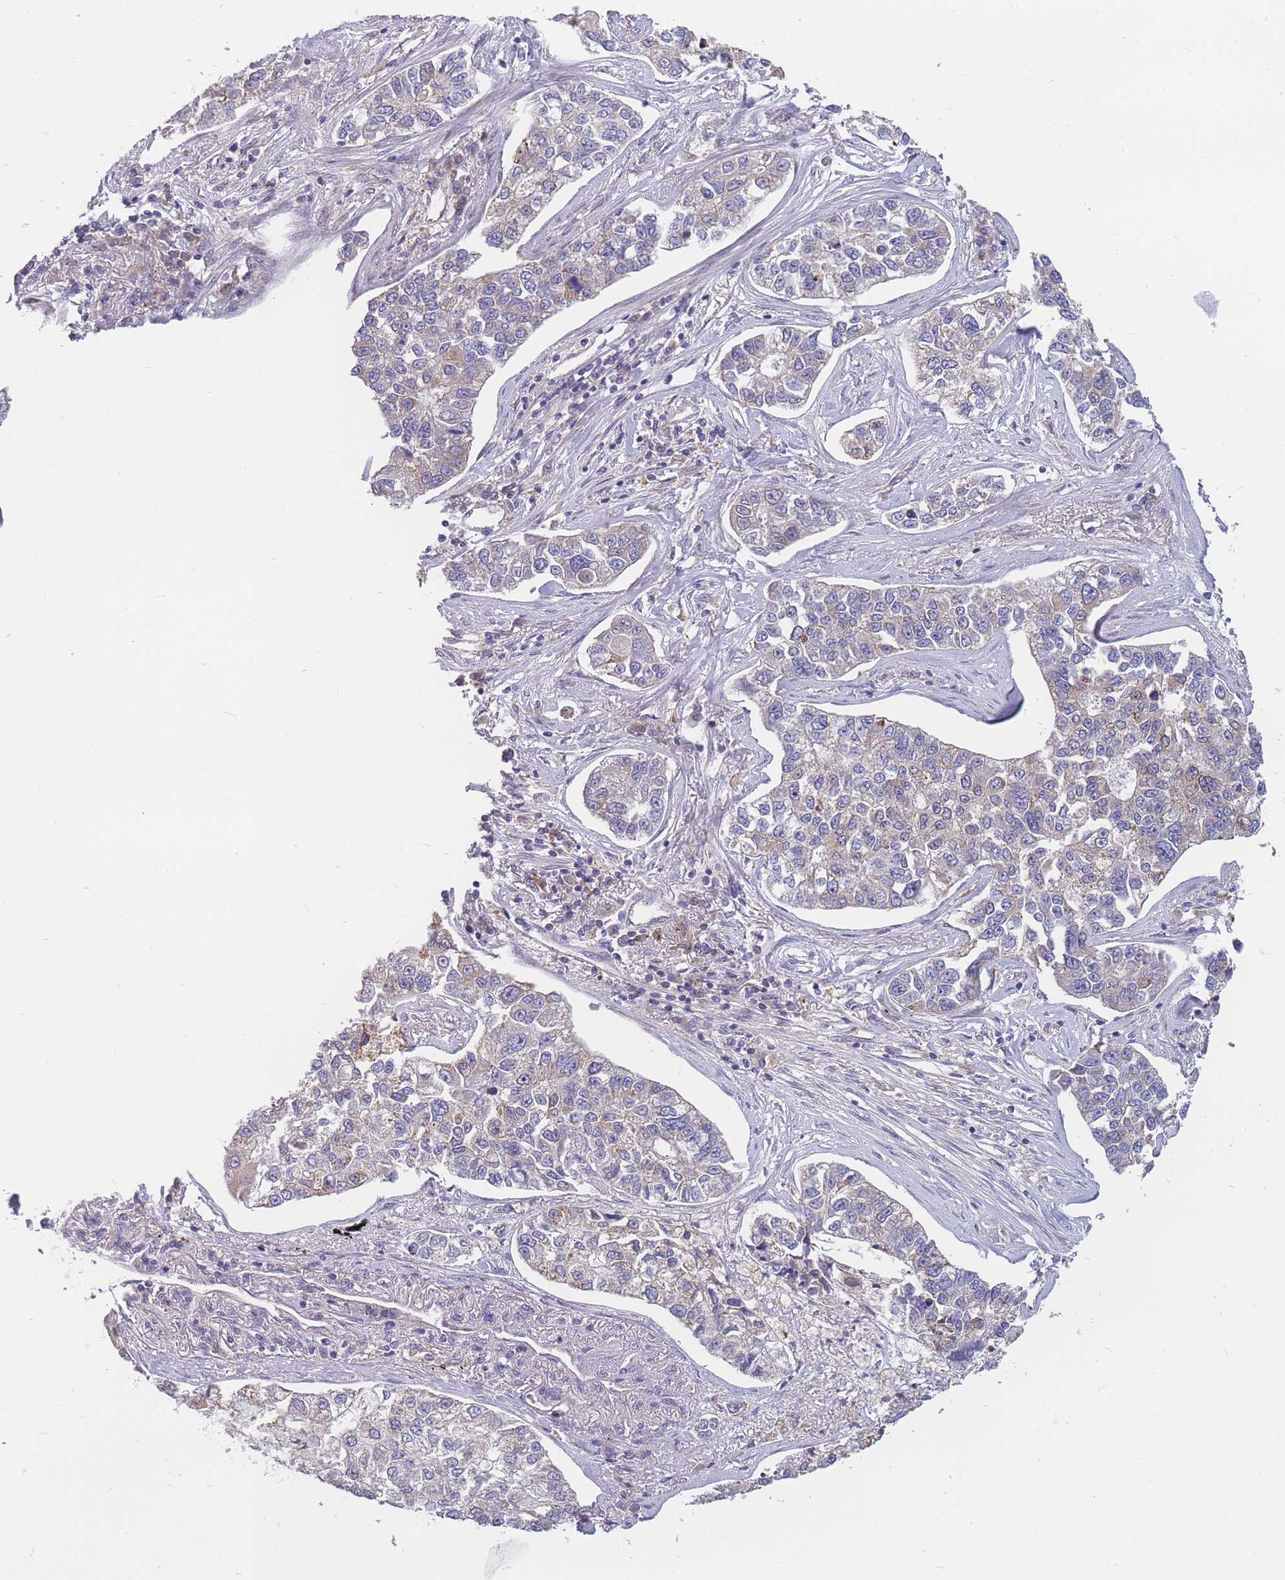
{"staining": {"intensity": "negative", "quantity": "none", "location": "none"}, "tissue": "lung cancer", "cell_type": "Tumor cells", "image_type": "cancer", "snomed": [{"axis": "morphology", "description": "Adenocarcinoma, NOS"}, {"axis": "topography", "description": "Lung"}], "caption": "DAB immunohistochemical staining of human lung cancer reveals no significant positivity in tumor cells.", "gene": "TMEM131L", "patient": {"sex": "male", "age": 49}}